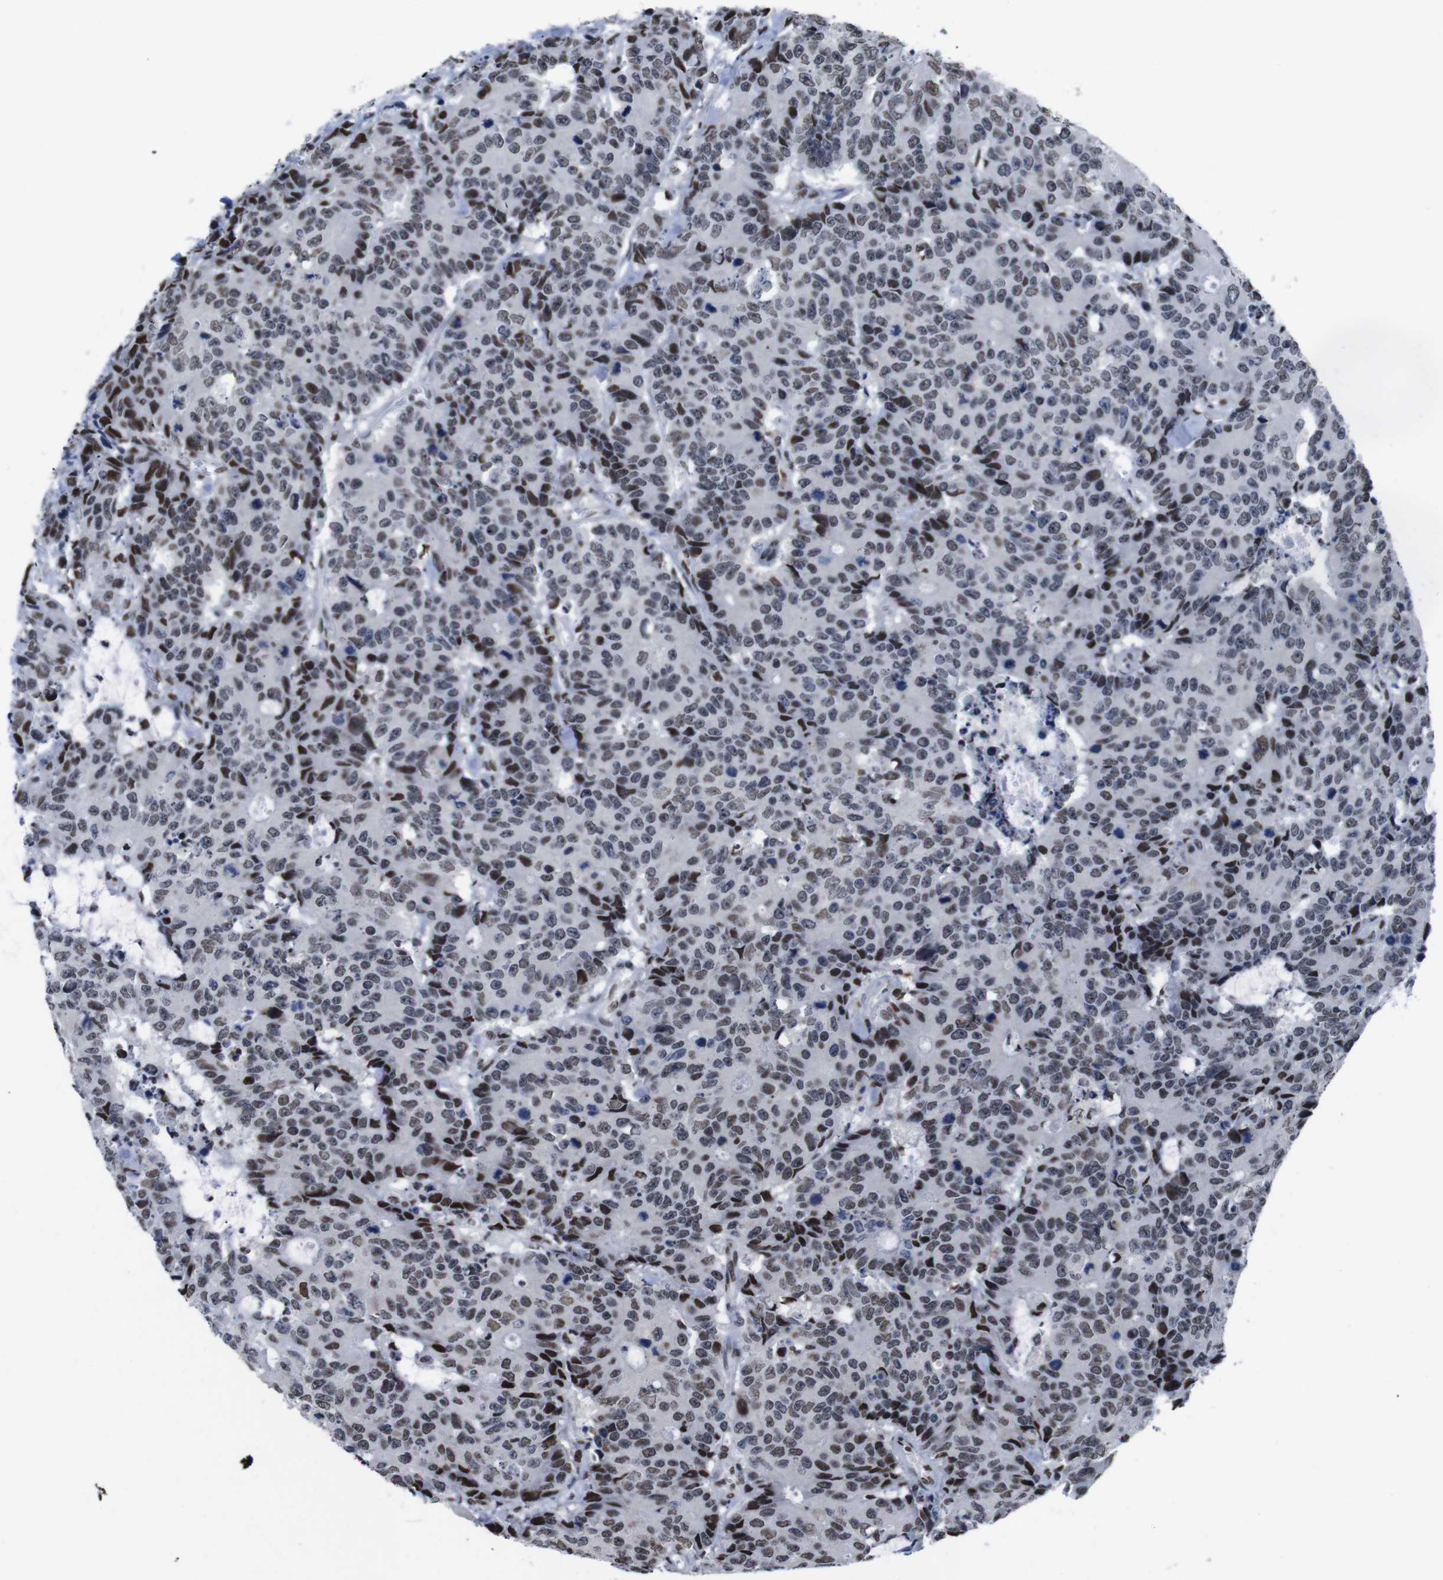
{"staining": {"intensity": "moderate", "quantity": ">75%", "location": "nuclear"}, "tissue": "colorectal cancer", "cell_type": "Tumor cells", "image_type": "cancer", "snomed": [{"axis": "morphology", "description": "Adenocarcinoma, NOS"}, {"axis": "topography", "description": "Colon"}], "caption": "The photomicrograph exhibits staining of colorectal cancer (adenocarcinoma), revealing moderate nuclear protein positivity (brown color) within tumor cells. (DAB IHC, brown staining for protein, blue staining for nuclei).", "gene": "PIP4P2", "patient": {"sex": "female", "age": 86}}